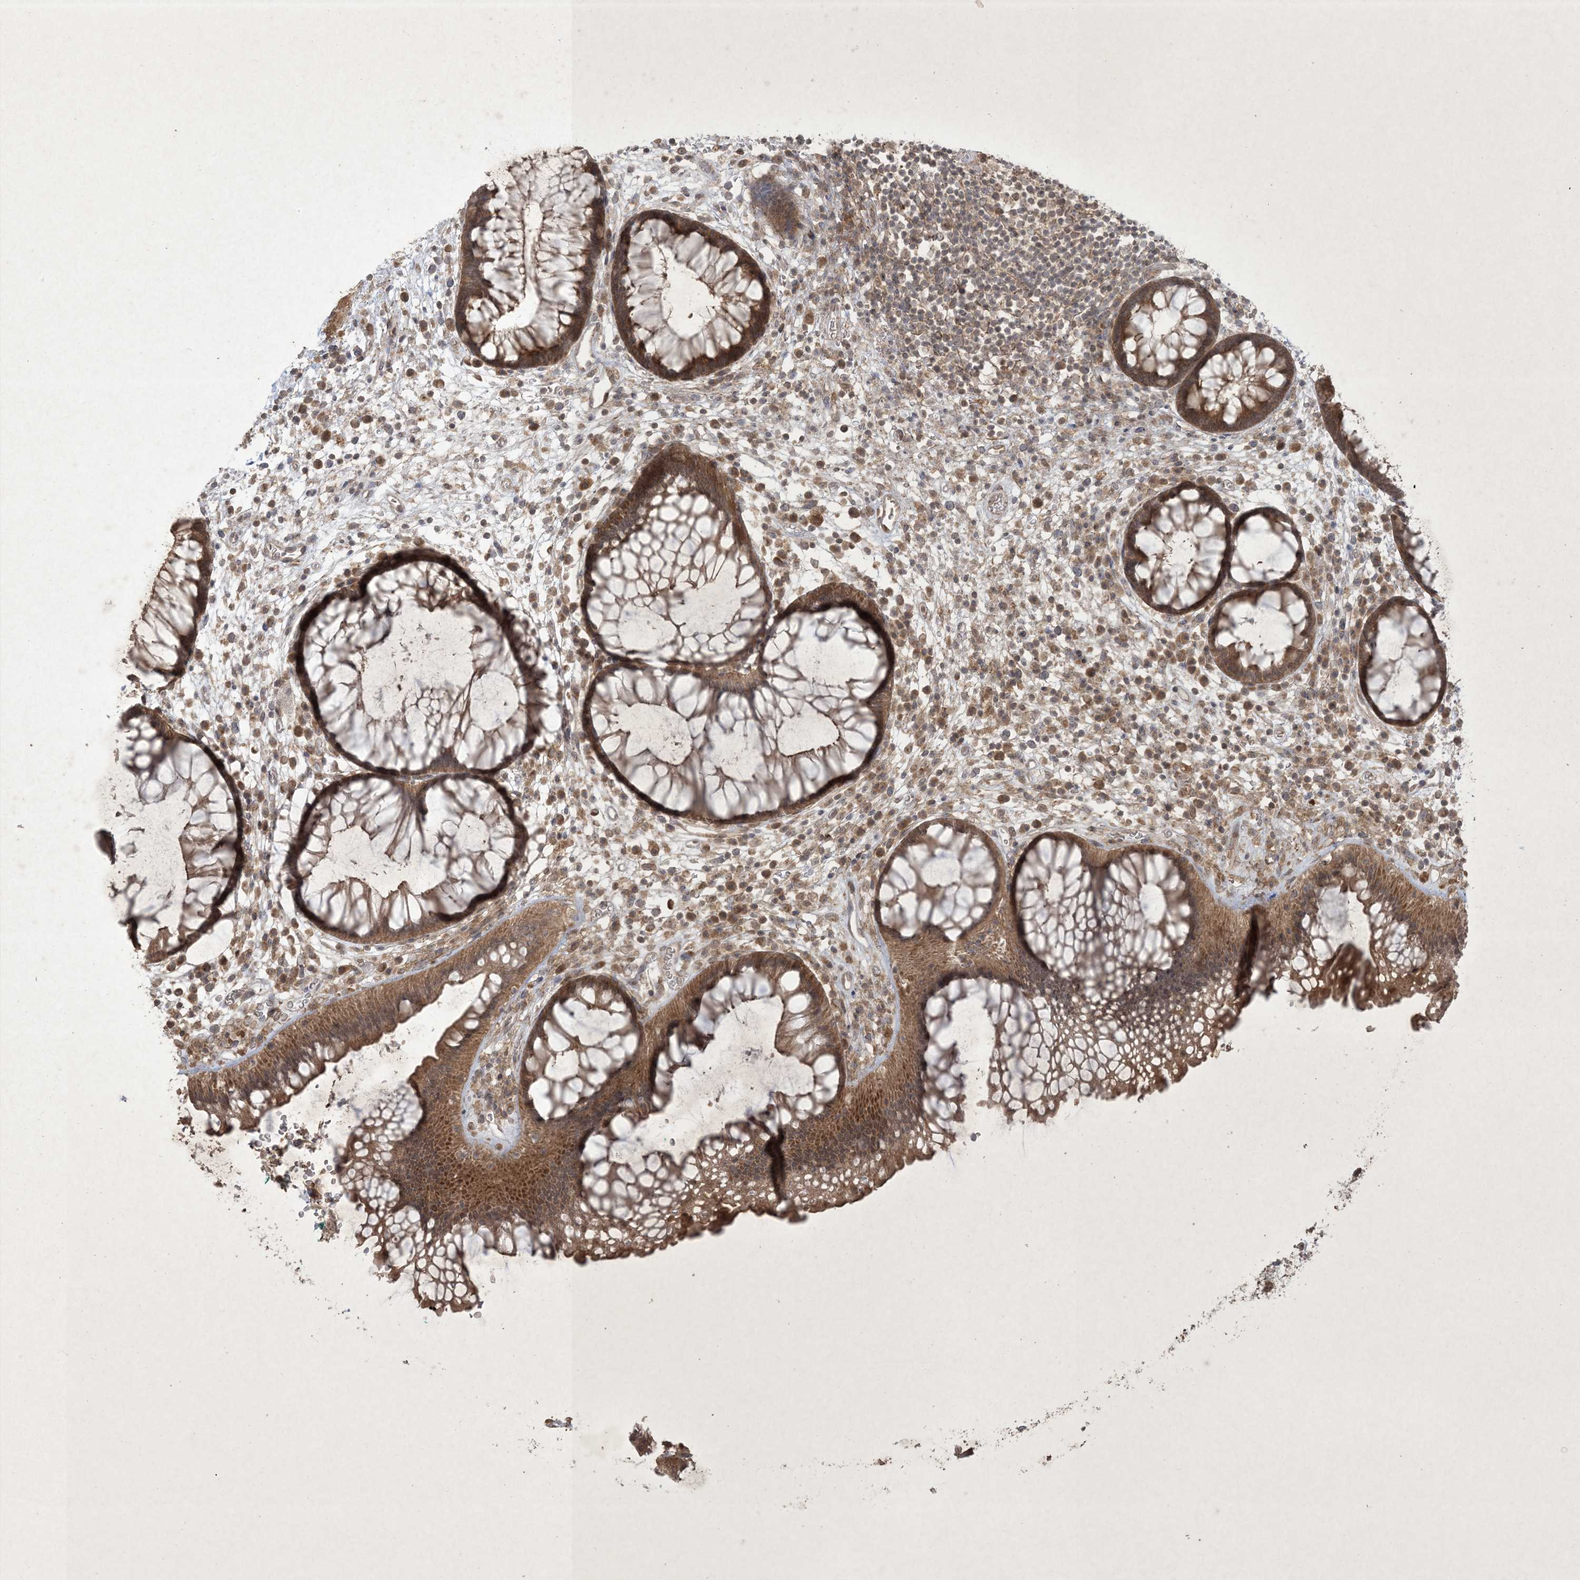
{"staining": {"intensity": "strong", "quantity": ">75%", "location": "cytoplasmic/membranous,nuclear"}, "tissue": "rectum", "cell_type": "Glandular cells", "image_type": "normal", "snomed": [{"axis": "morphology", "description": "Normal tissue, NOS"}, {"axis": "topography", "description": "Rectum"}], "caption": "Strong cytoplasmic/membranous,nuclear staining for a protein is identified in approximately >75% of glandular cells of benign rectum using IHC.", "gene": "NRBP2", "patient": {"sex": "male", "age": 51}}